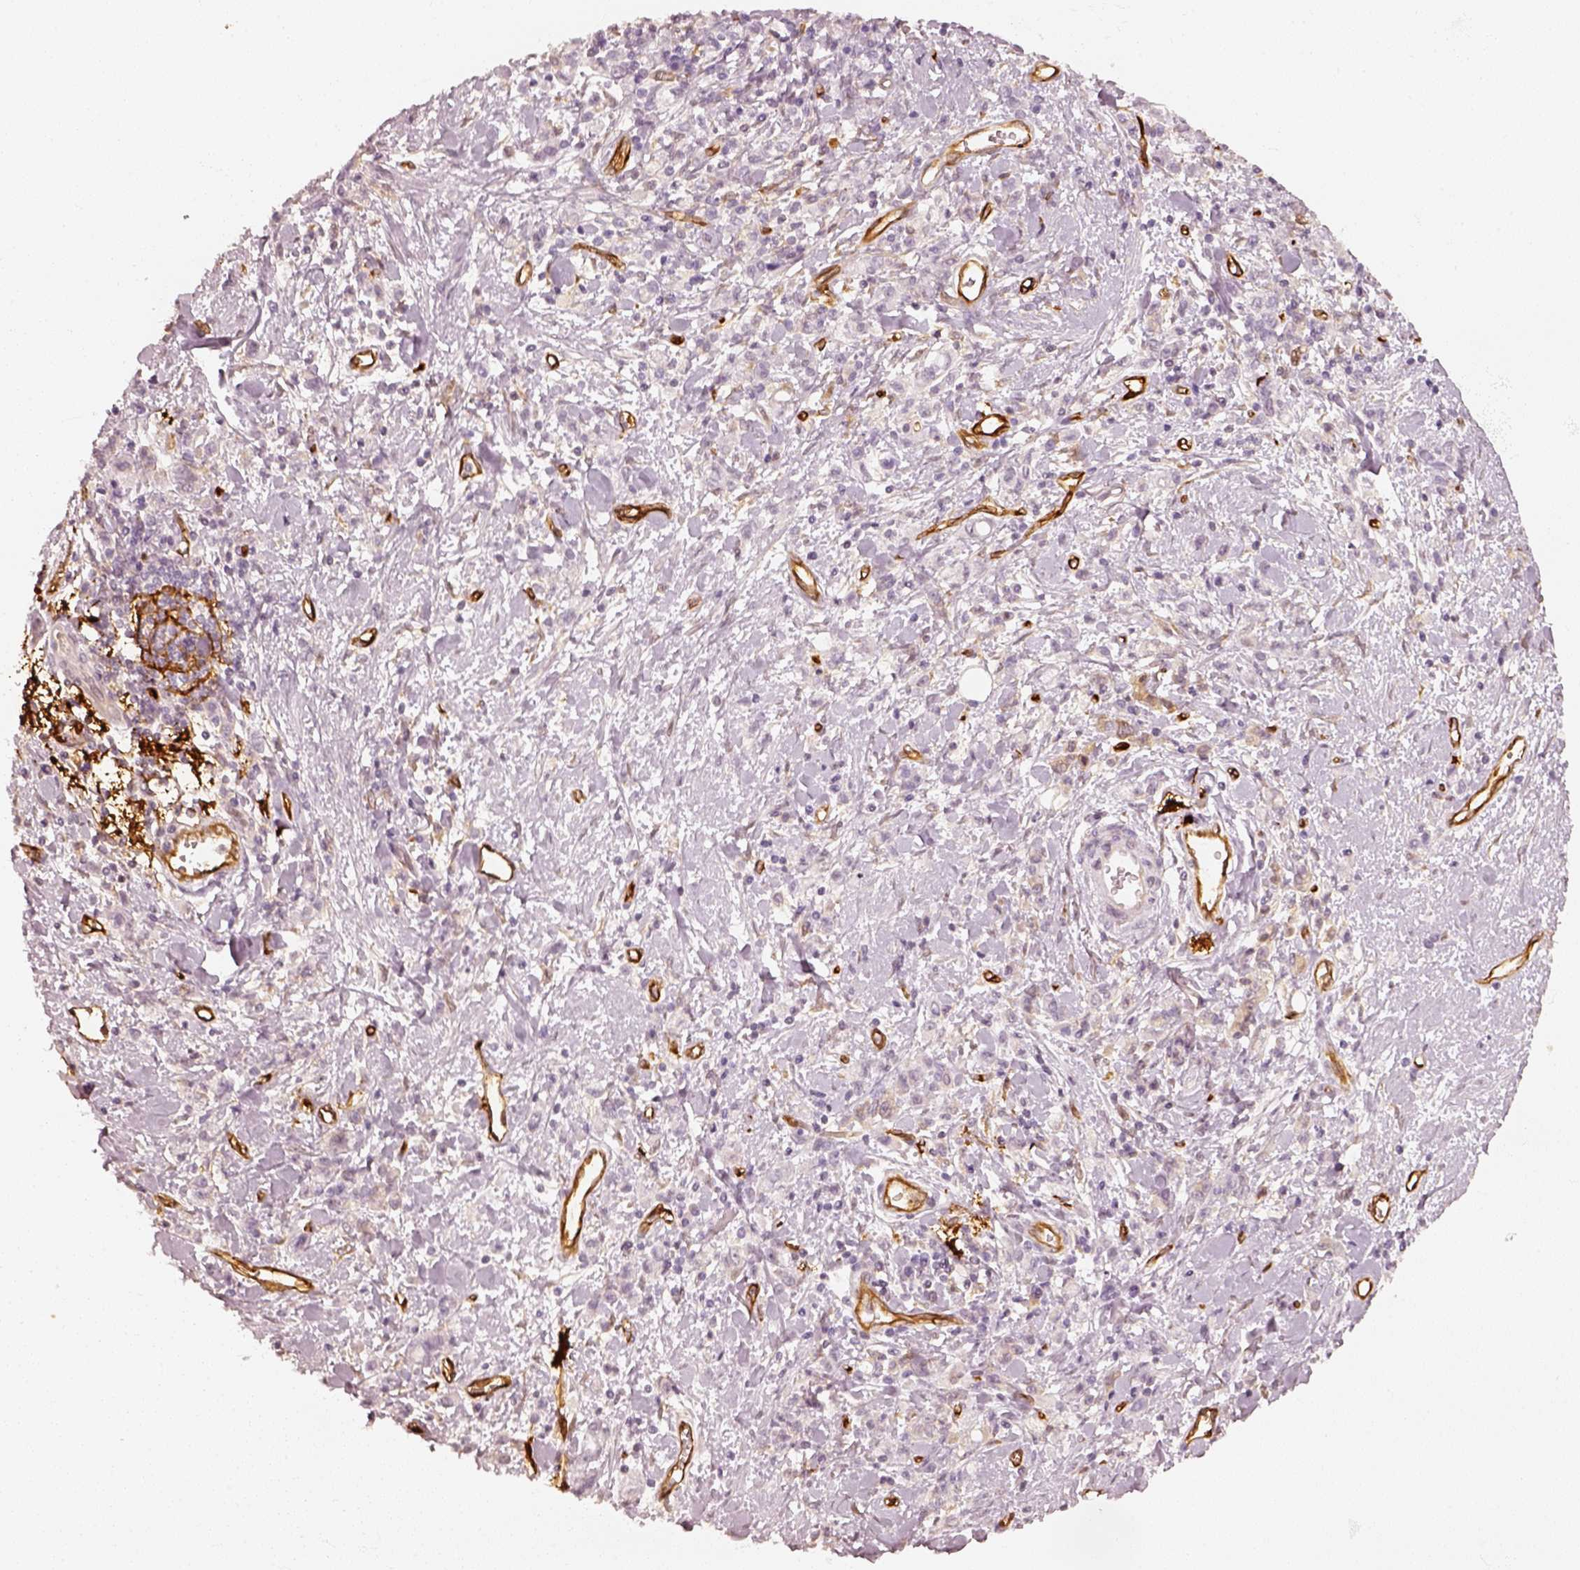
{"staining": {"intensity": "negative", "quantity": "none", "location": "none"}, "tissue": "stomach cancer", "cell_type": "Tumor cells", "image_type": "cancer", "snomed": [{"axis": "morphology", "description": "Adenocarcinoma, NOS"}, {"axis": "topography", "description": "Stomach"}], "caption": "Tumor cells show no significant protein expression in stomach cancer.", "gene": "FSCN1", "patient": {"sex": "male", "age": 77}}